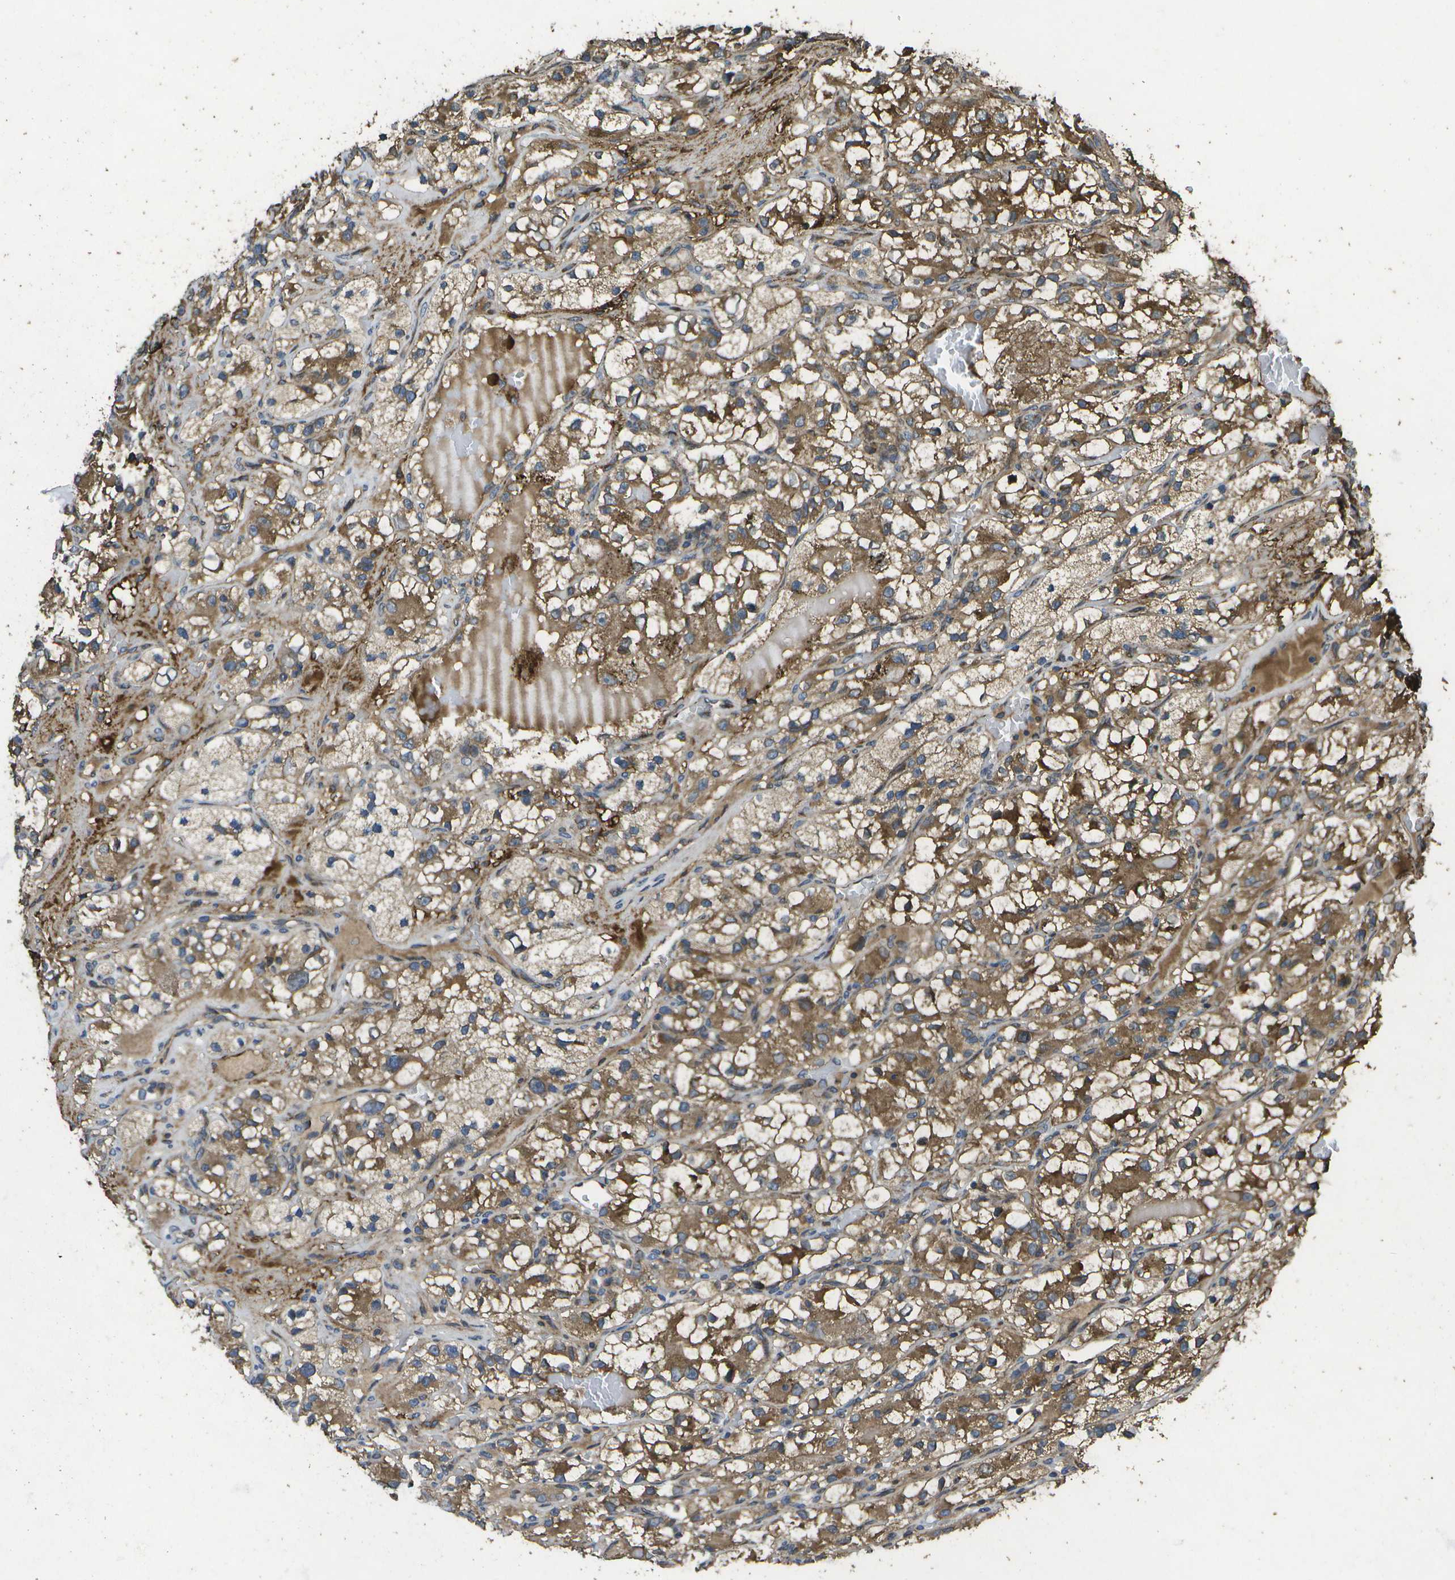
{"staining": {"intensity": "moderate", "quantity": ">75%", "location": "cytoplasmic/membranous"}, "tissue": "renal cancer", "cell_type": "Tumor cells", "image_type": "cancer", "snomed": [{"axis": "morphology", "description": "Adenocarcinoma, NOS"}, {"axis": "topography", "description": "Kidney"}], "caption": "This is a histology image of IHC staining of adenocarcinoma (renal), which shows moderate positivity in the cytoplasmic/membranous of tumor cells.", "gene": "HFE", "patient": {"sex": "female", "age": 57}}